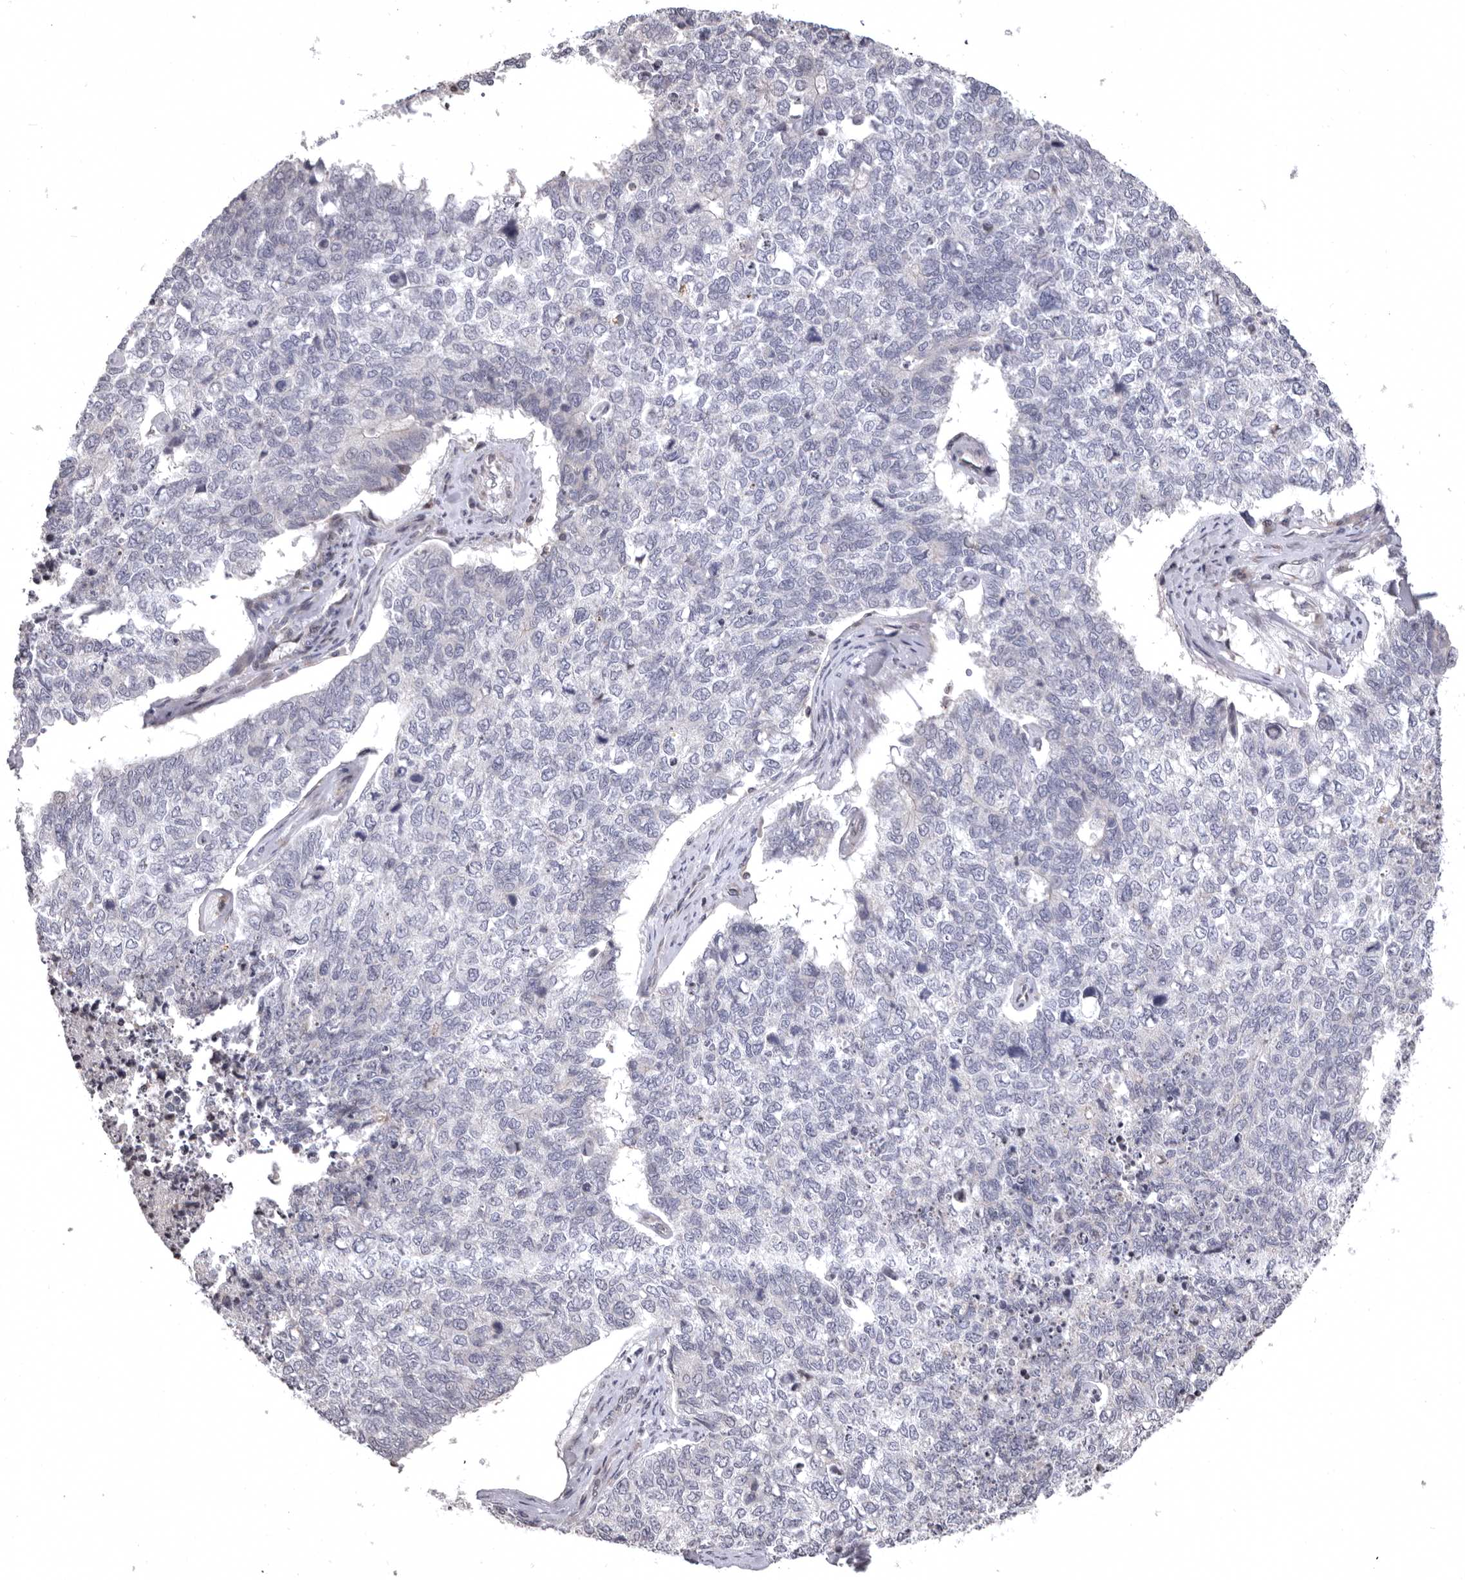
{"staining": {"intensity": "negative", "quantity": "none", "location": "none"}, "tissue": "cervical cancer", "cell_type": "Tumor cells", "image_type": "cancer", "snomed": [{"axis": "morphology", "description": "Squamous cell carcinoma, NOS"}, {"axis": "topography", "description": "Cervix"}], "caption": "A histopathology image of cervical cancer stained for a protein exhibits no brown staining in tumor cells. Brightfield microscopy of IHC stained with DAB (brown) and hematoxylin (blue), captured at high magnification.", "gene": "AZIN1", "patient": {"sex": "female", "age": 63}}